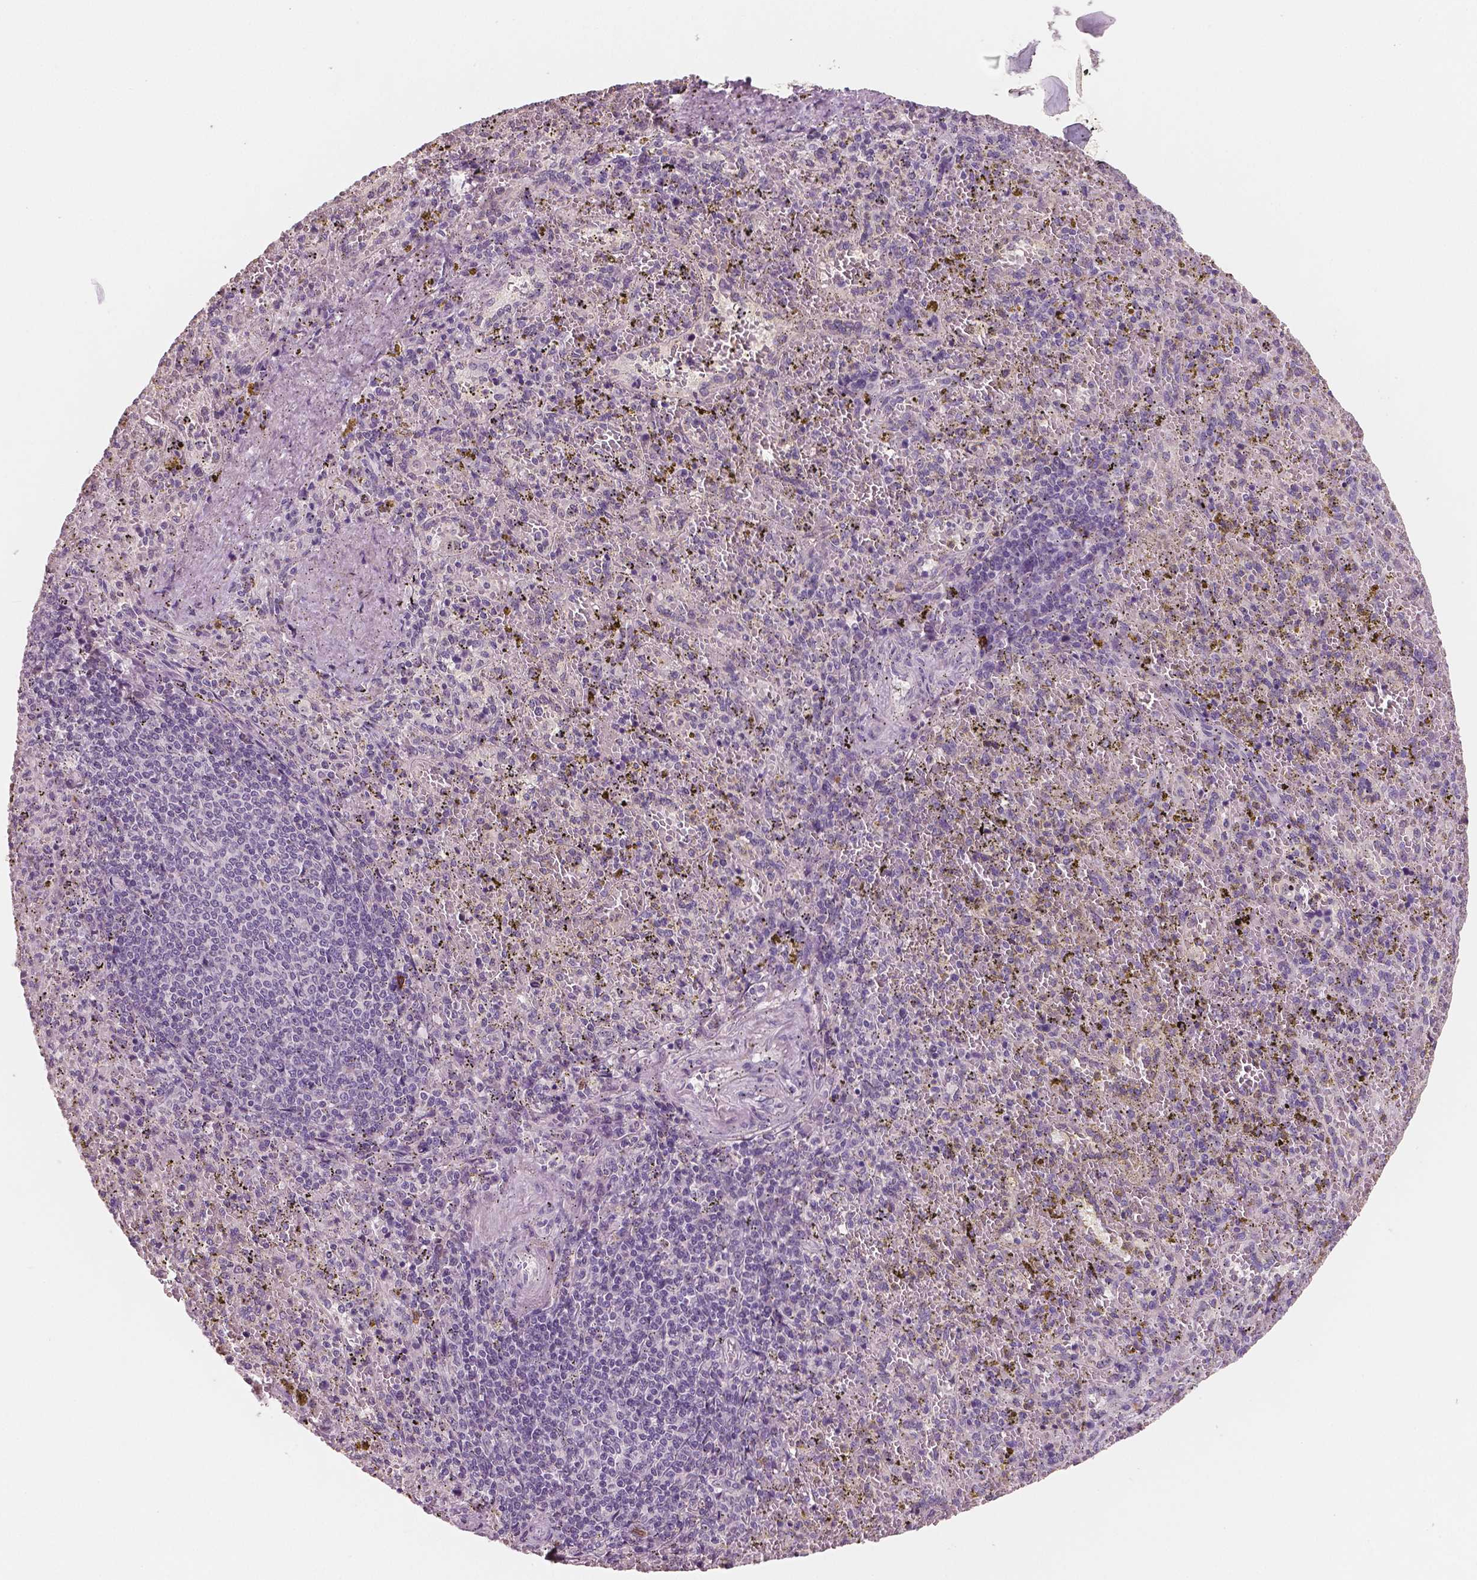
{"staining": {"intensity": "negative", "quantity": "none", "location": "none"}, "tissue": "spleen", "cell_type": "Cells in red pulp", "image_type": "normal", "snomed": [{"axis": "morphology", "description": "Normal tissue, NOS"}, {"axis": "topography", "description": "Spleen"}], "caption": "Immunohistochemistry of benign human spleen displays no expression in cells in red pulp. (DAB immunohistochemistry (IHC), high magnification).", "gene": "KIT", "patient": {"sex": "female", "age": 50}}